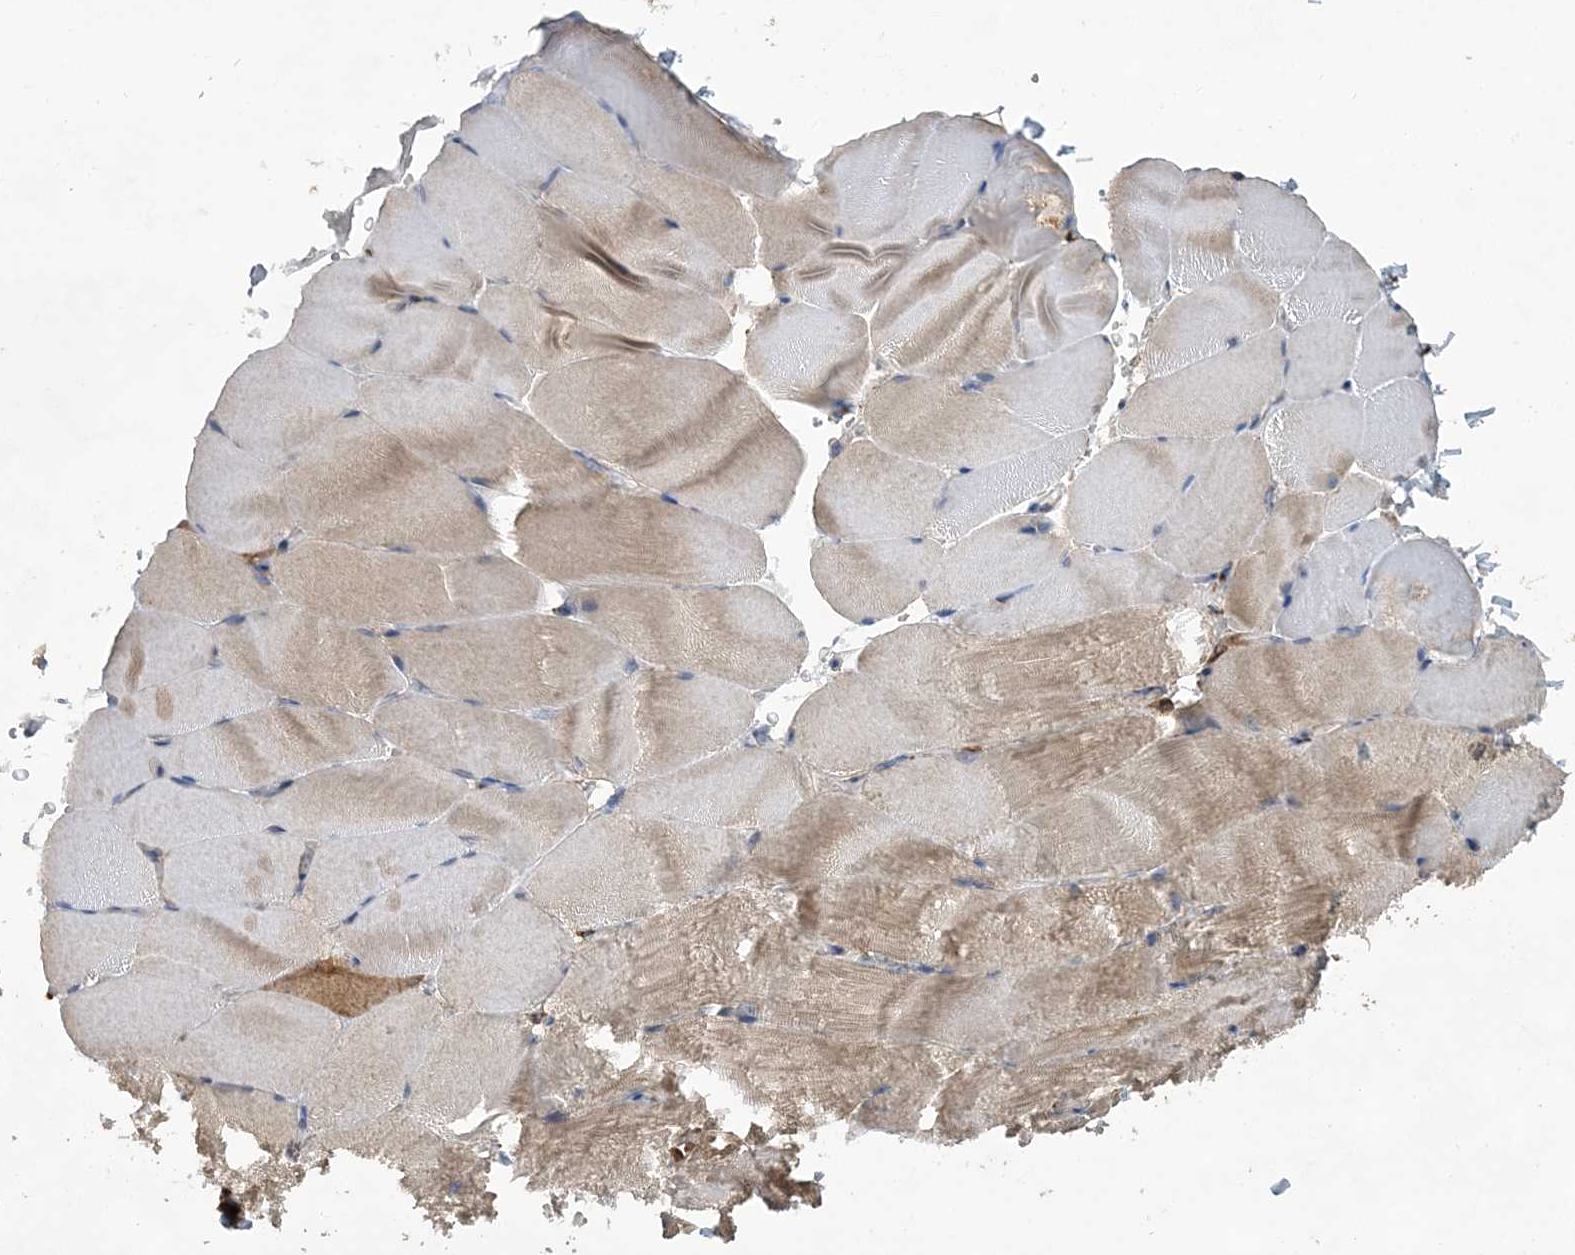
{"staining": {"intensity": "weak", "quantity": ">75%", "location": "cytoplasmic/membranous"}, "tissue": "skeletal muscle", "cell_type": "Myocytes", "image_type": "normal", "snomed": [{"axis": "morphology", "description": "Normal tissue, NOS"}, {"axis": "topography", "description": "Skeletal muscle"}, {"axis": "topography", "description": "Parathyroid gland"}], "caption": "Skeletal muscle stained with a protein marker demonstrates weak staining in myocytes.", "gene": "WDR12", "patient": {"sex": "female", "age": 37}}